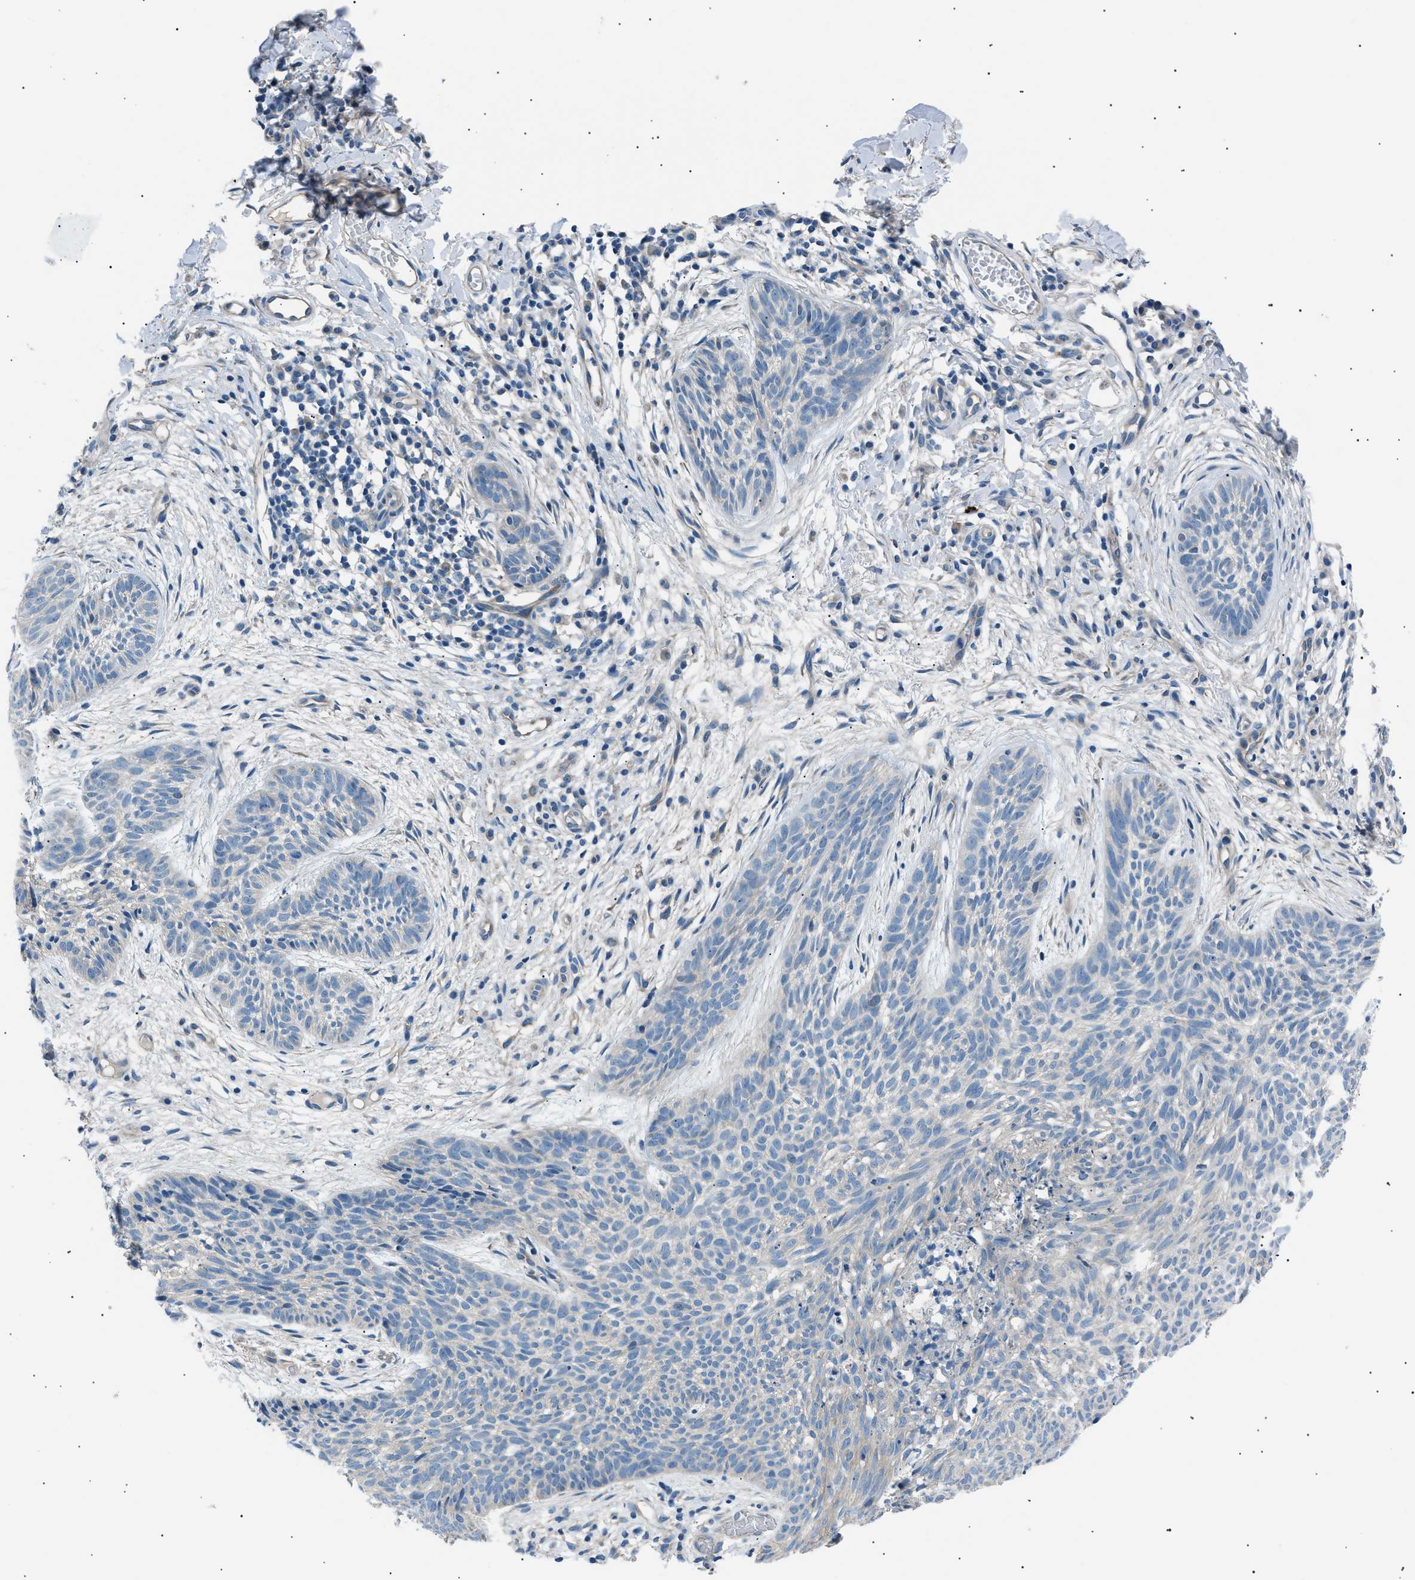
{"staining": {"intensity": "negative", "quantity": "none", "location": "none"}, "tissue": "skin cancer", "cell_type": "Tumor cells", "image_type": "cancer", "snomed": [{"axis": "morphology", "description": "Basal cell carcinoma"}, {"axis": "topography", "description": "Skin"}], "caption": "Immunohistochemistry (IHC) histopathology image of neoplastic tissue: human basal cell carcinoma (skin) stained with DAB exhibits no significant protein staining in tumor cells.", "gene": "LRRC37B", "patient": {"sex": "female", "age": 59}}